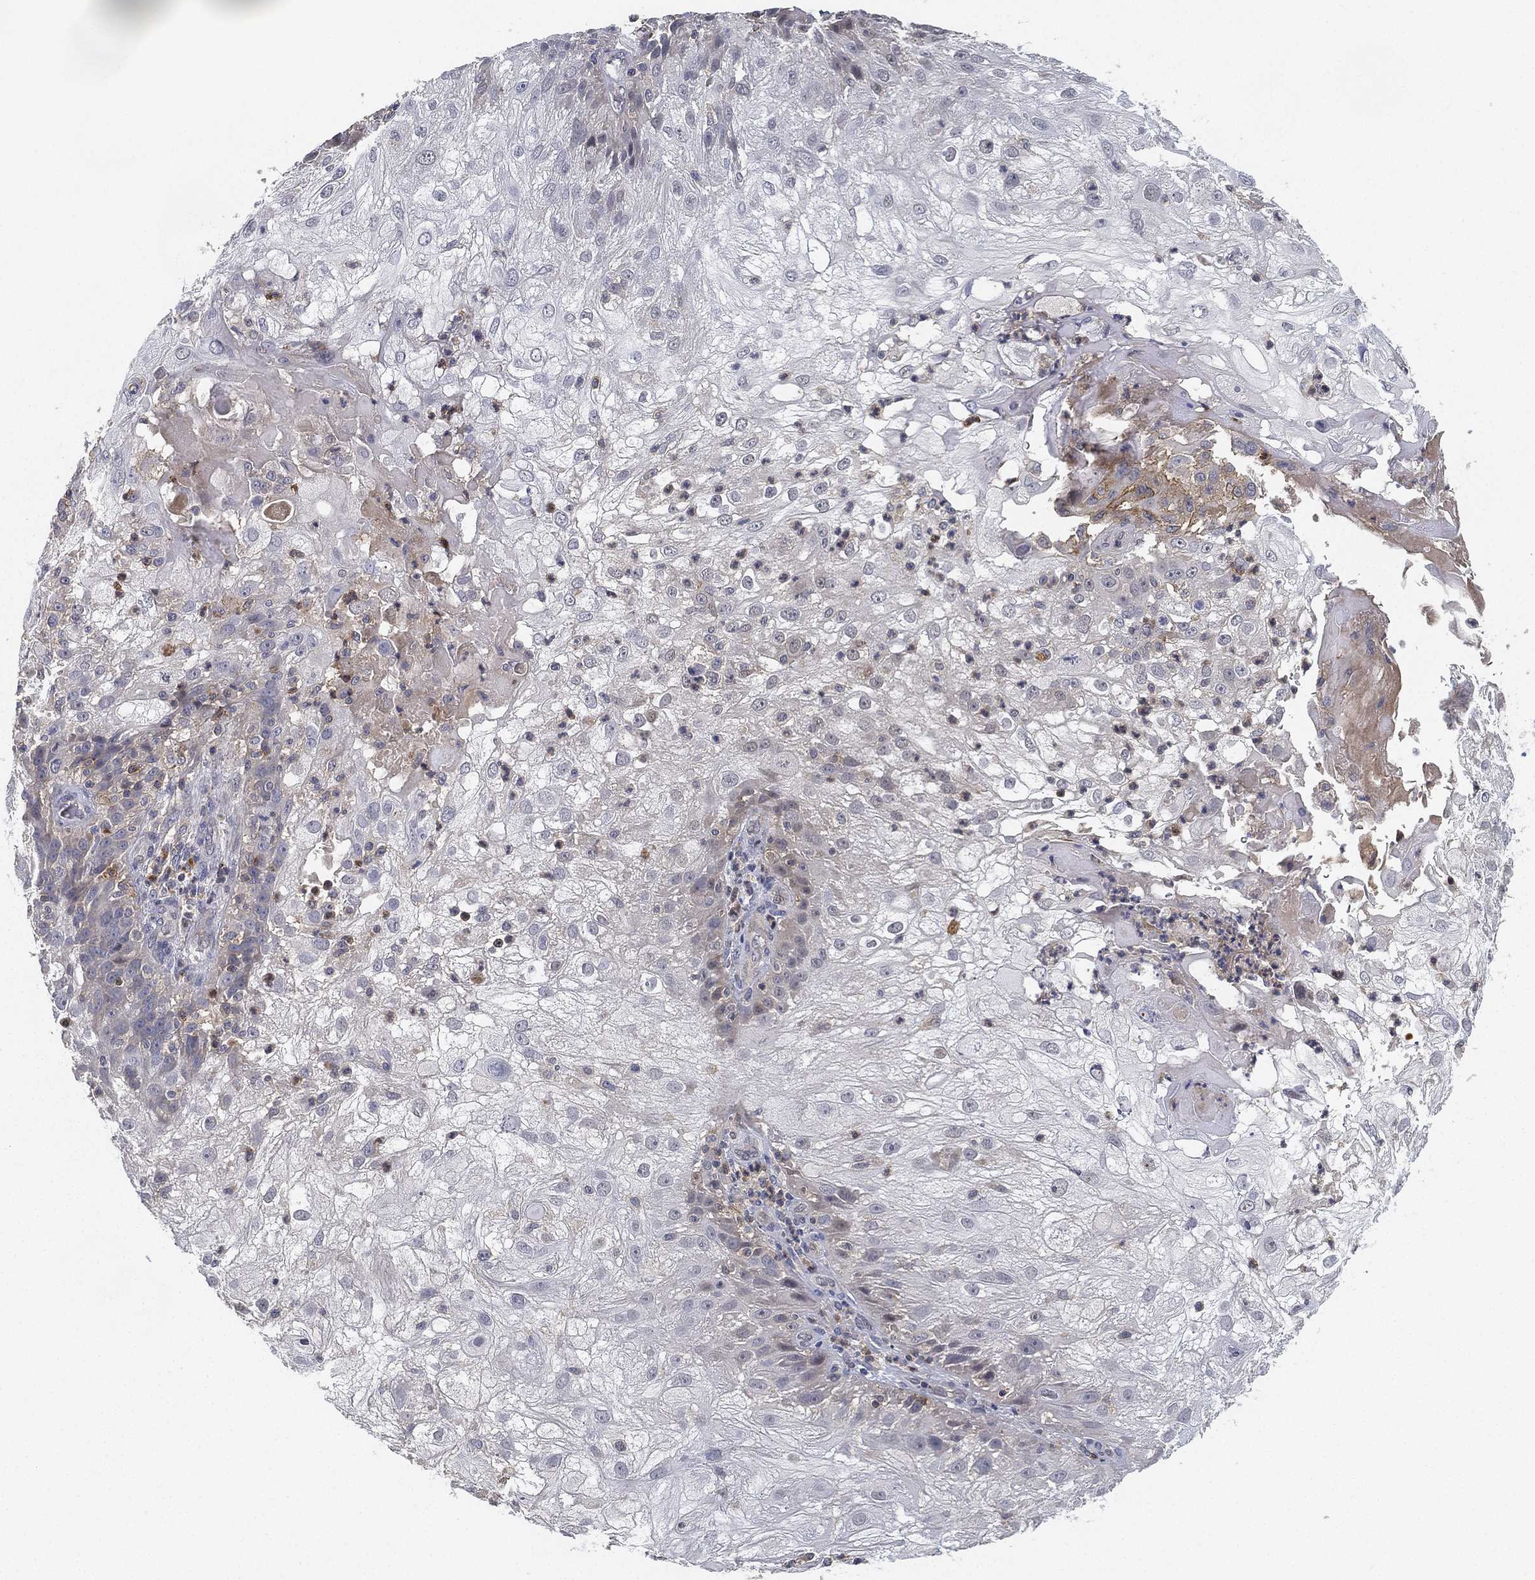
{"staining": {"intensity": "negative", "quantity": "none", "location": "none"}, "tissue": "skin cancer", "cell_type": "Tumor cells", "image_type": "cancer", "snomed": [{"axis": "morphology", "description": "Normal tissue, NOS"}, {"axis": "morphology", "description": "Squamous cell carcinoma, NOS"}, {"axis": "topography", "description": "Skin"}], "caption": "A high-resolution image shows immunohistochemistry (IHC) staining of skin cancer, which reveals no significant positivity in tumor cells.", "gene": "CFAP251", "patient": {"sex": "female", "age": 83}}